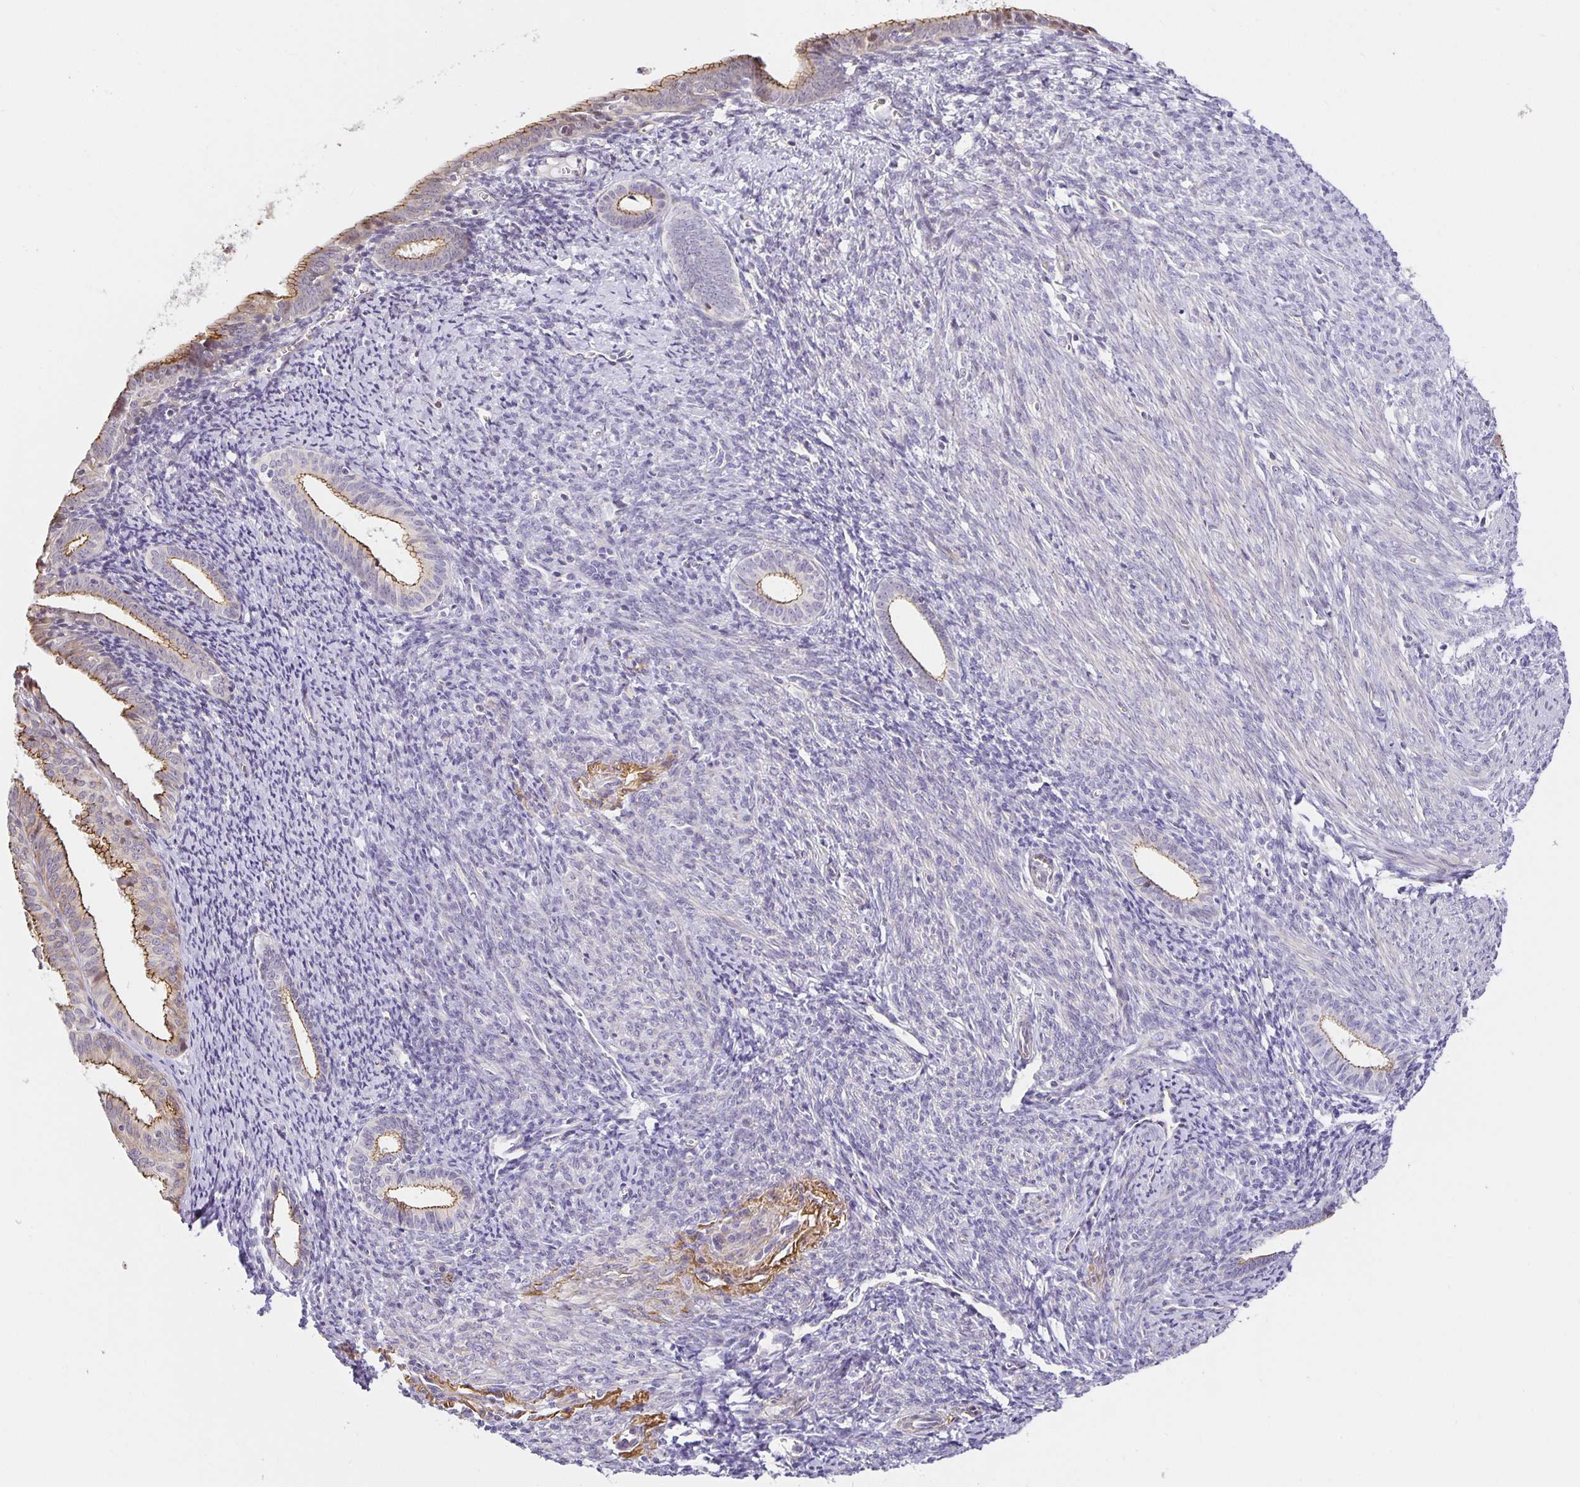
{"staining": {"intensity": "moderate", "quantity": "25%-75%", "location": "cytoplasmic/membranous"}, "tissue": "endometrial cancer", "cell_type": "Tumor cells", "image_type": "cancer", "snomed": [{"axis": "morphology", "description": "Adenocarcinoma, NOS"}, {"axis": "topography", "description": "Endometrium"}], "caption": "This photomicrograph displays IHC staining of adenocarcinoma (endometrial), with medium moderate cytoplasmic/membranous positivity in about 25%-75% of tumor cells.", "gene": "TJP3", "patient": {"sex": "female", "age": 56}}